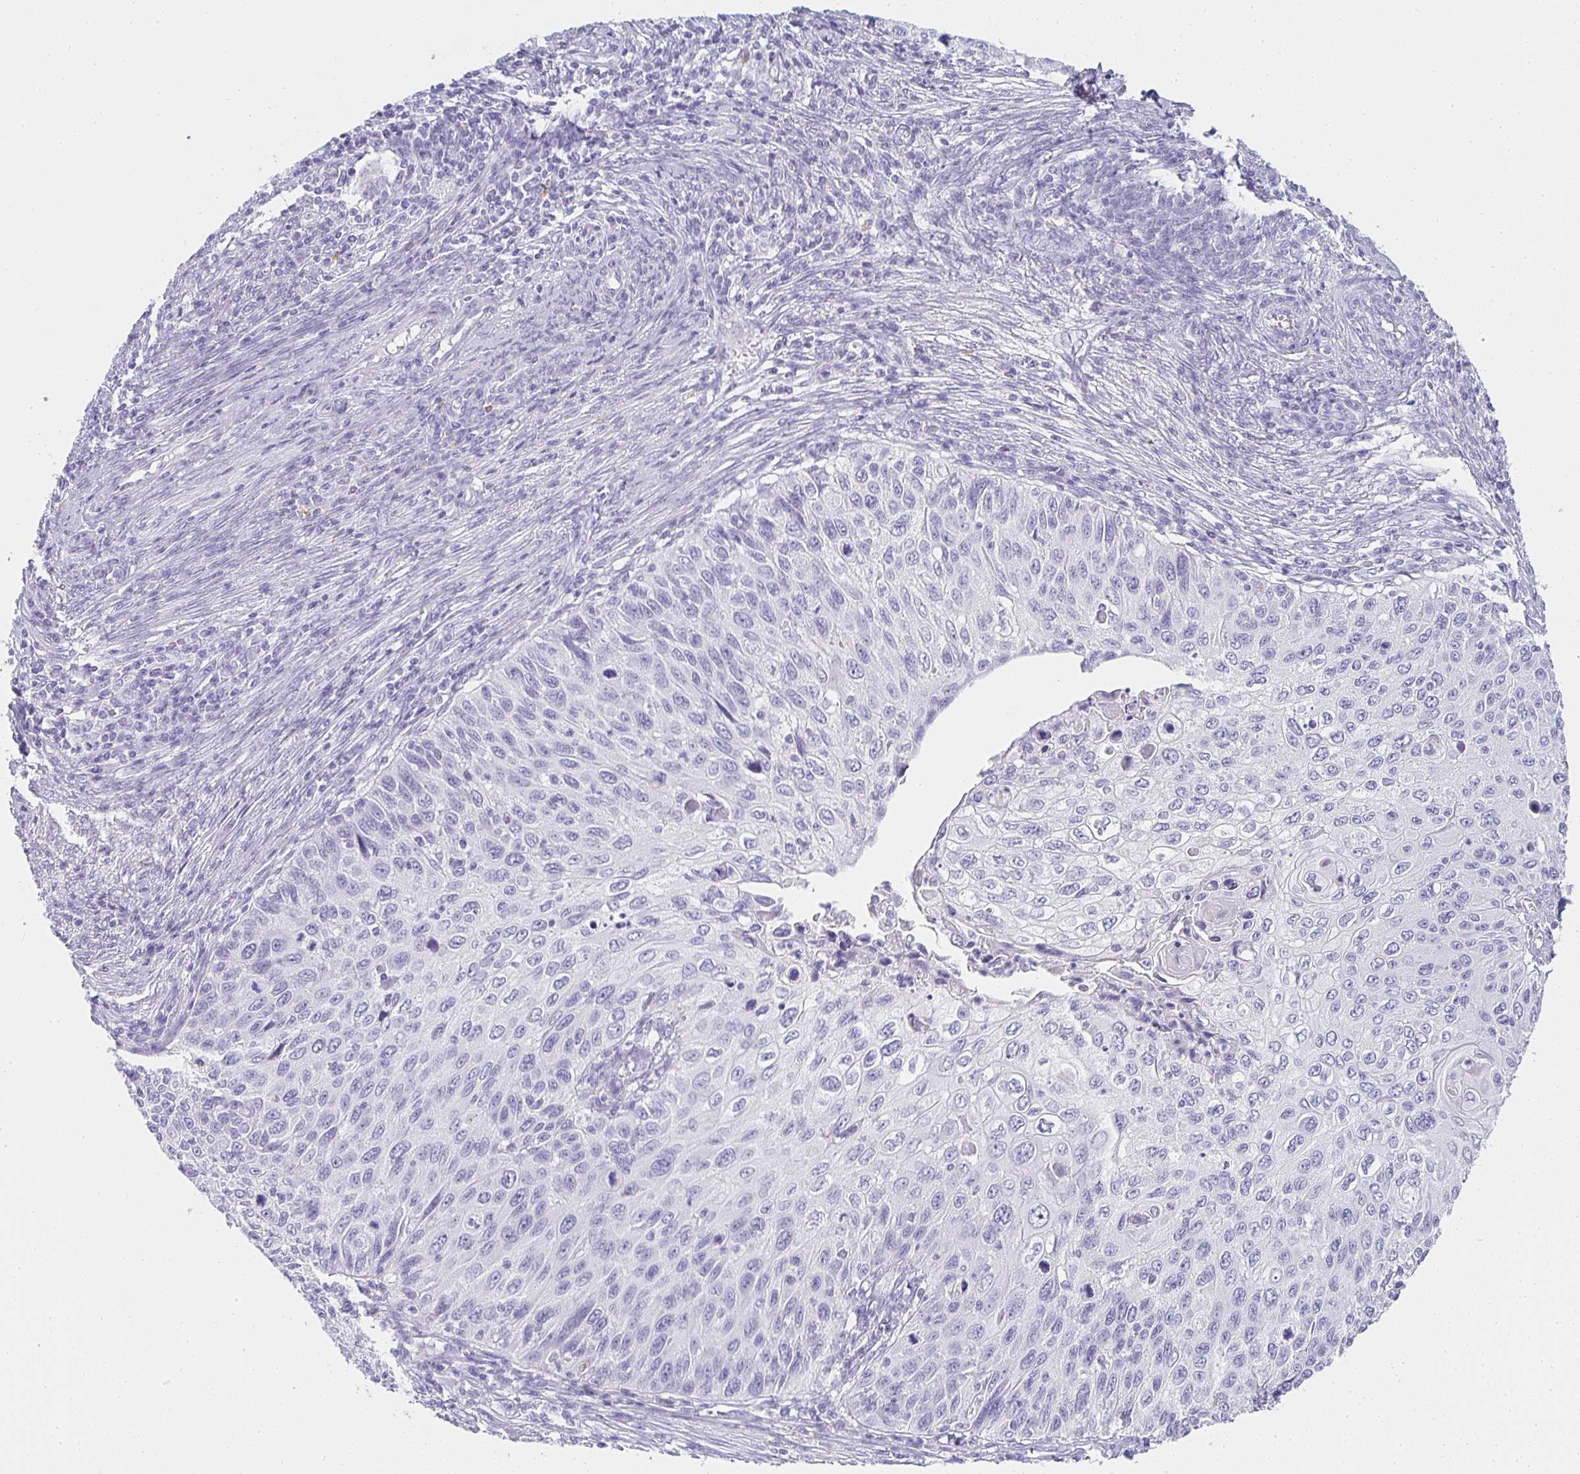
{"staining": {"intensity": "negative", "quantity": "none", "location": "none"}, "tissue": "cervical cancer", "cell_type": "Tumor cells", "image_type": "cancer", "snomed": [{"axis": "morphology", "description": "Squamous cell carcinoma, NOS"}, {"axis": "topography", "description": "Cervix"}], "caption": "Protein analysis of cervical cancer (squamous cell carcinoma) reveals no significant expression in tumor cells.", "gene": "TPSD1", "patient": {"sex": "female", "age": 70}}